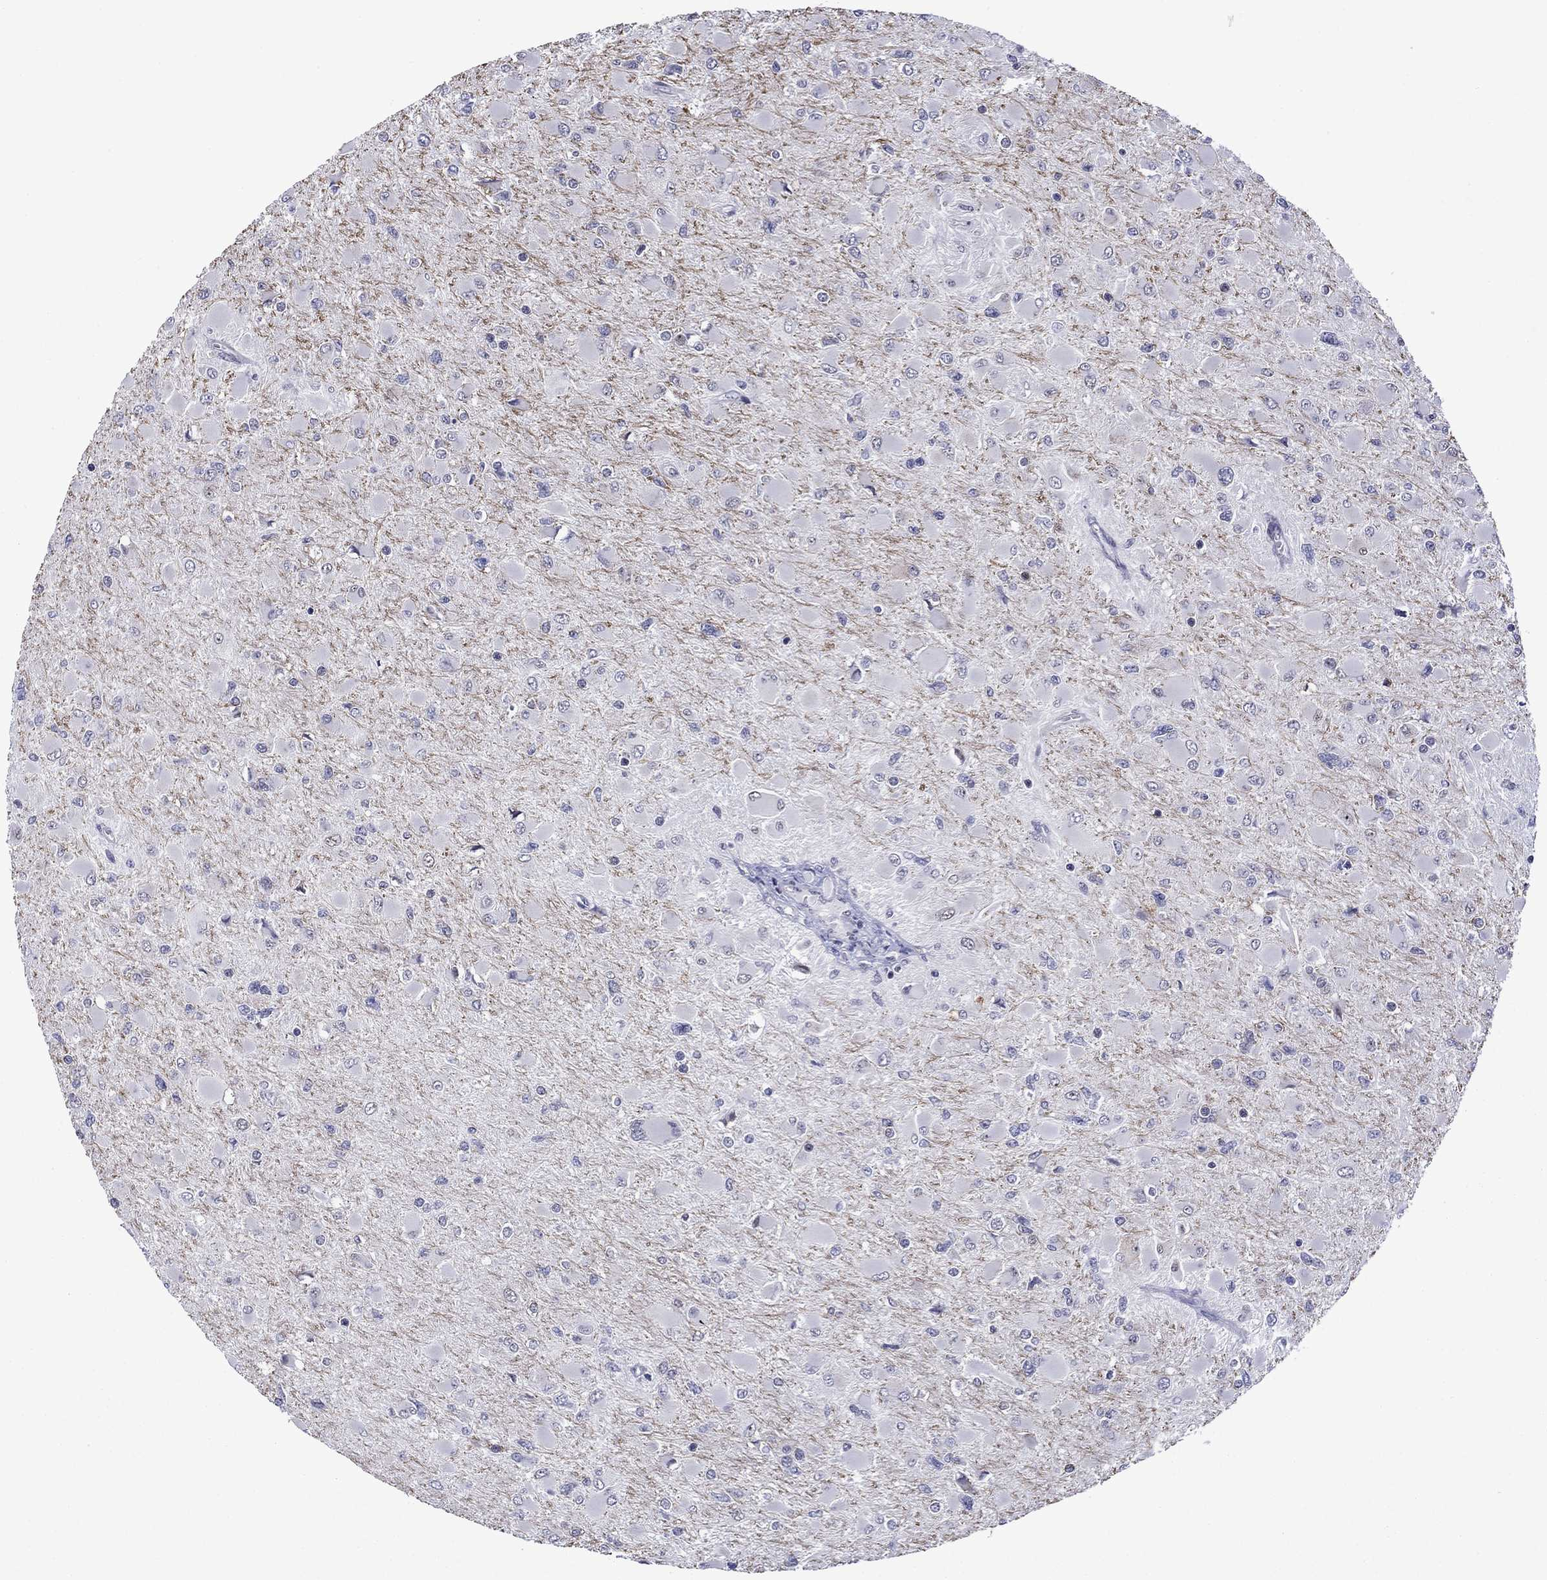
{"staining": {"intensity": "negative", "quantity": "none", "location": "none"}, "tissue": "glioma", "cell_type": "Tumor cells", "image_type": "cancer", "snomed": [{"axis": "morphology", "description": "Glioma, malignant, High grade"}, {"axis": "topography", "description": "Cerebral cortex"}], "caption": "A high-resolution histopathology image shows immunohistochemistry staining of glioma, which displays no significant staining in tumor cells. (IHC, brightfield microscopy, high magnification).", "gene": "SURF2", "patient": {"sex": "female", "age": 36}}